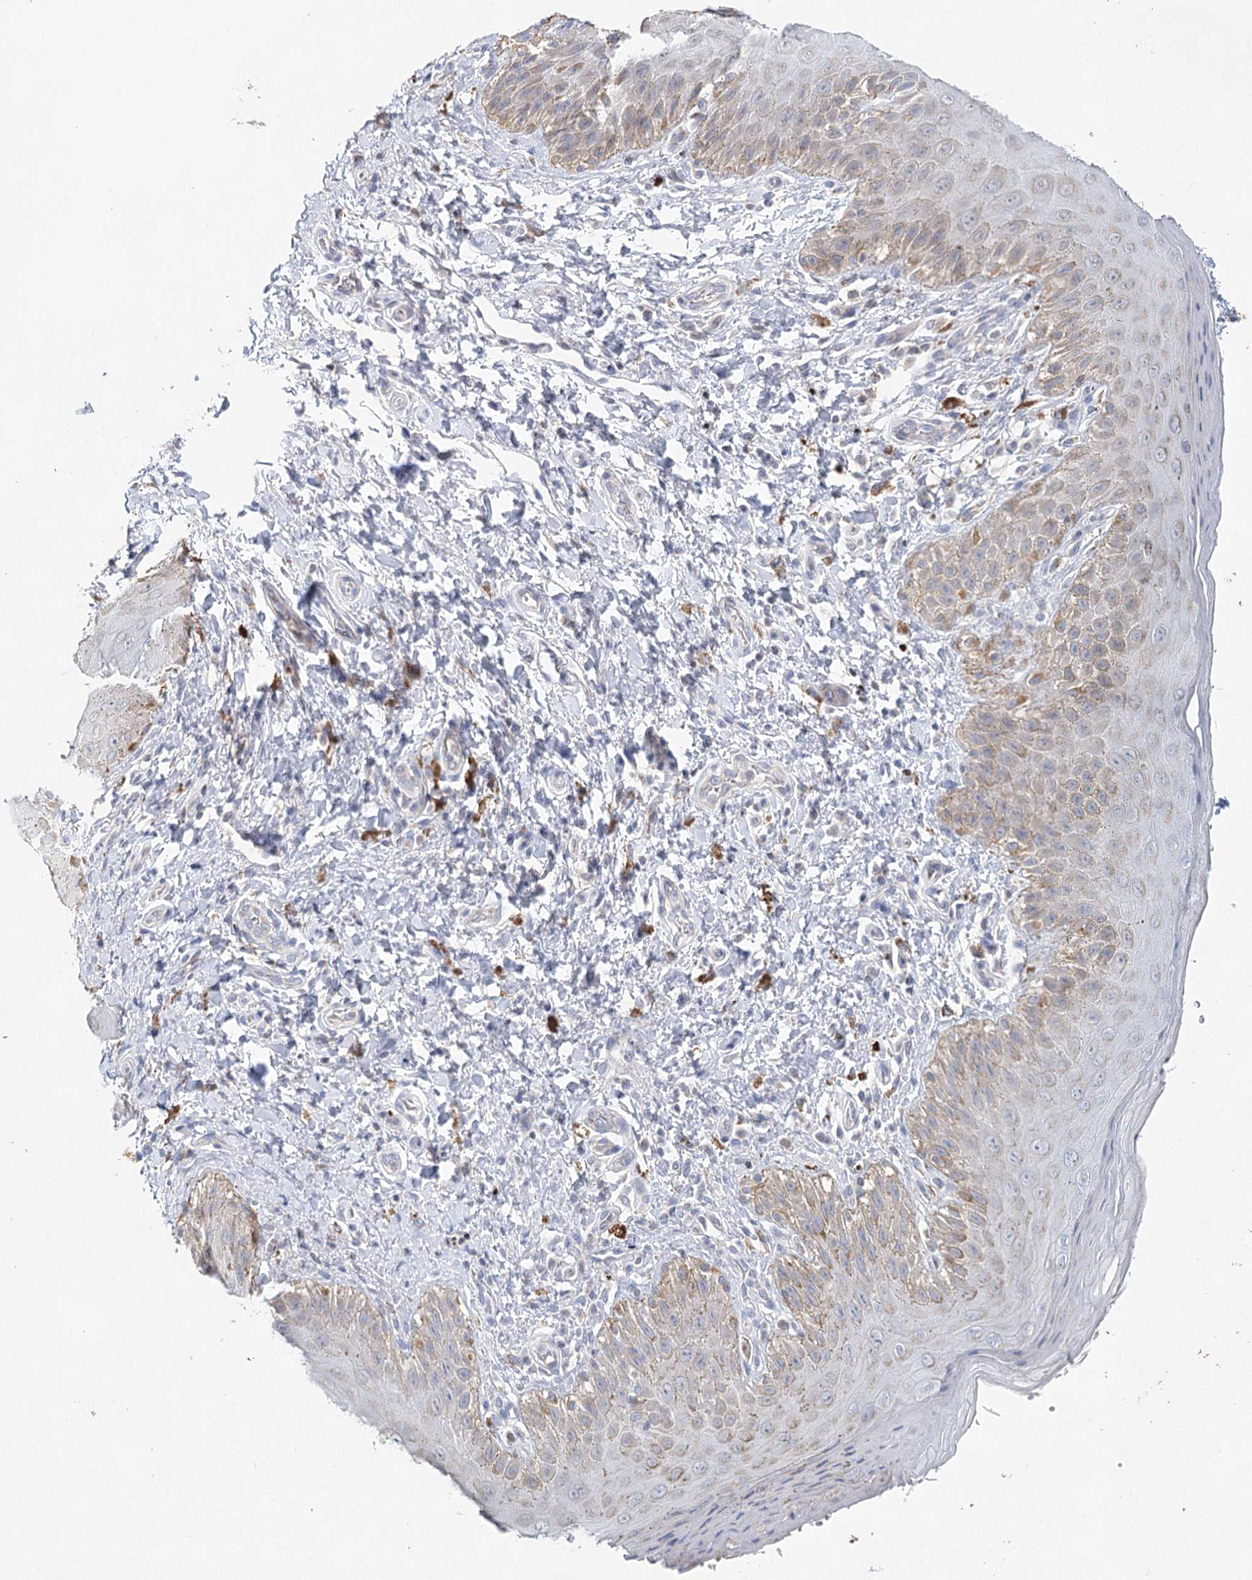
{"staining": {"intensity": "weak", "quantity": "<25%", "location": "cytoplasmic/membranous"}, "tissue": "skin", "cell_type": "Epidermal cells", "image_type": "normal", "snomed": [{"axis": "morphology", "description": "Normal tissue, NOS"}, {"axis": "topography", "description": "Anal"}], "caption": "Immunohistochemistry of unremarkable skin demonstrates no expression in epidermal cells.", "gene": "XPO6", "patient": {"sex": "male", "age": 44}}